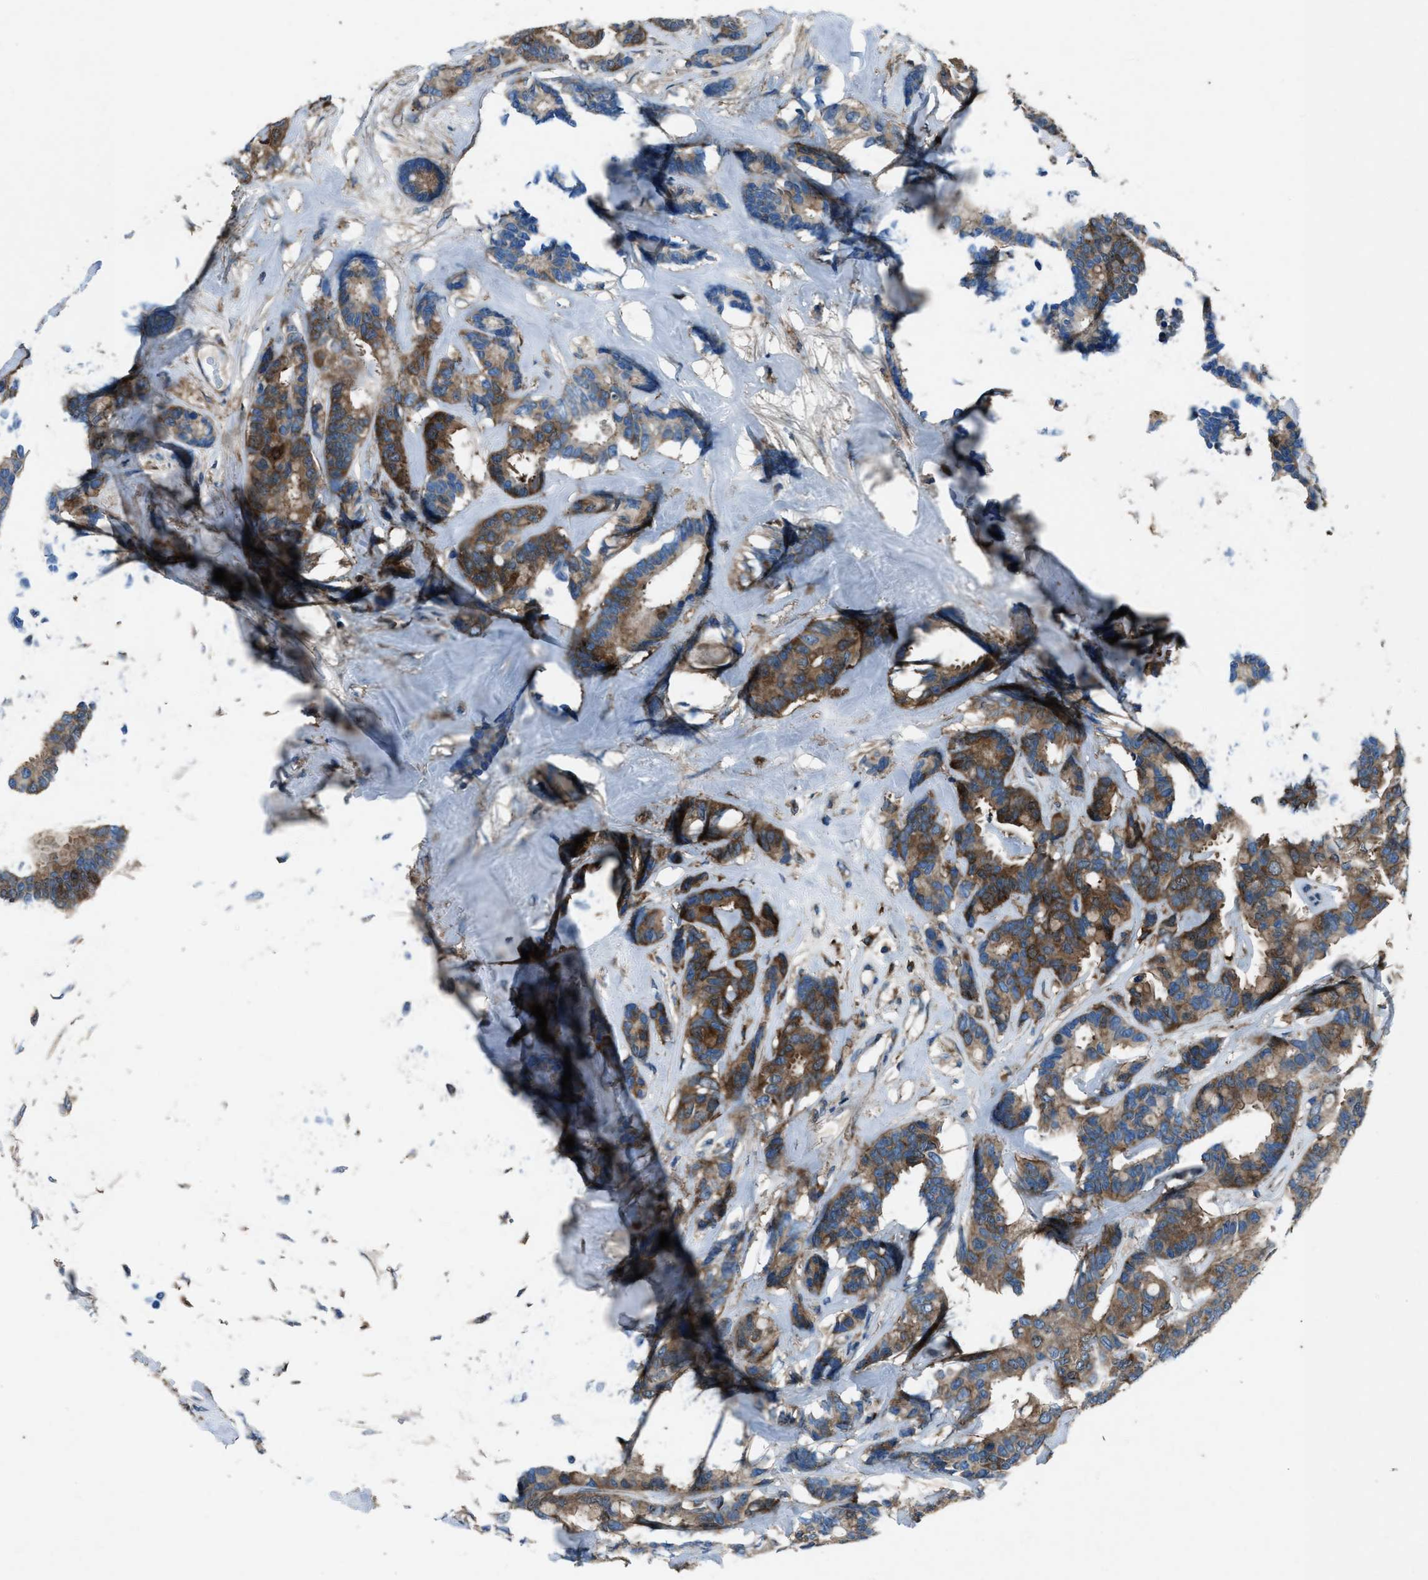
{"staining": {"intensity": "moderate", "quantity": ">75%", "location": "cytoplasmic/membranous"}, "tissue": "breast cancer", "cell_type": "Tumor cells", "image_type": "cancer", "snomed": [{"axis": "morphology", "description": "Duct carcinoma"}, {"axis": "topography", "description": "Breast"}], "caption": "Tumor cells demonstrate moderate cytoplasmic/membranous expression in about >75% of cells in breast cancer. The staining is performed using DAB (3,3'-diaminobenzidine) brown chromogen to label protein expression. The nuclei are counter-stained blue using hematoxylin.", "gene": "SVIL", "patient": {"sex": "female", "age": 87}}